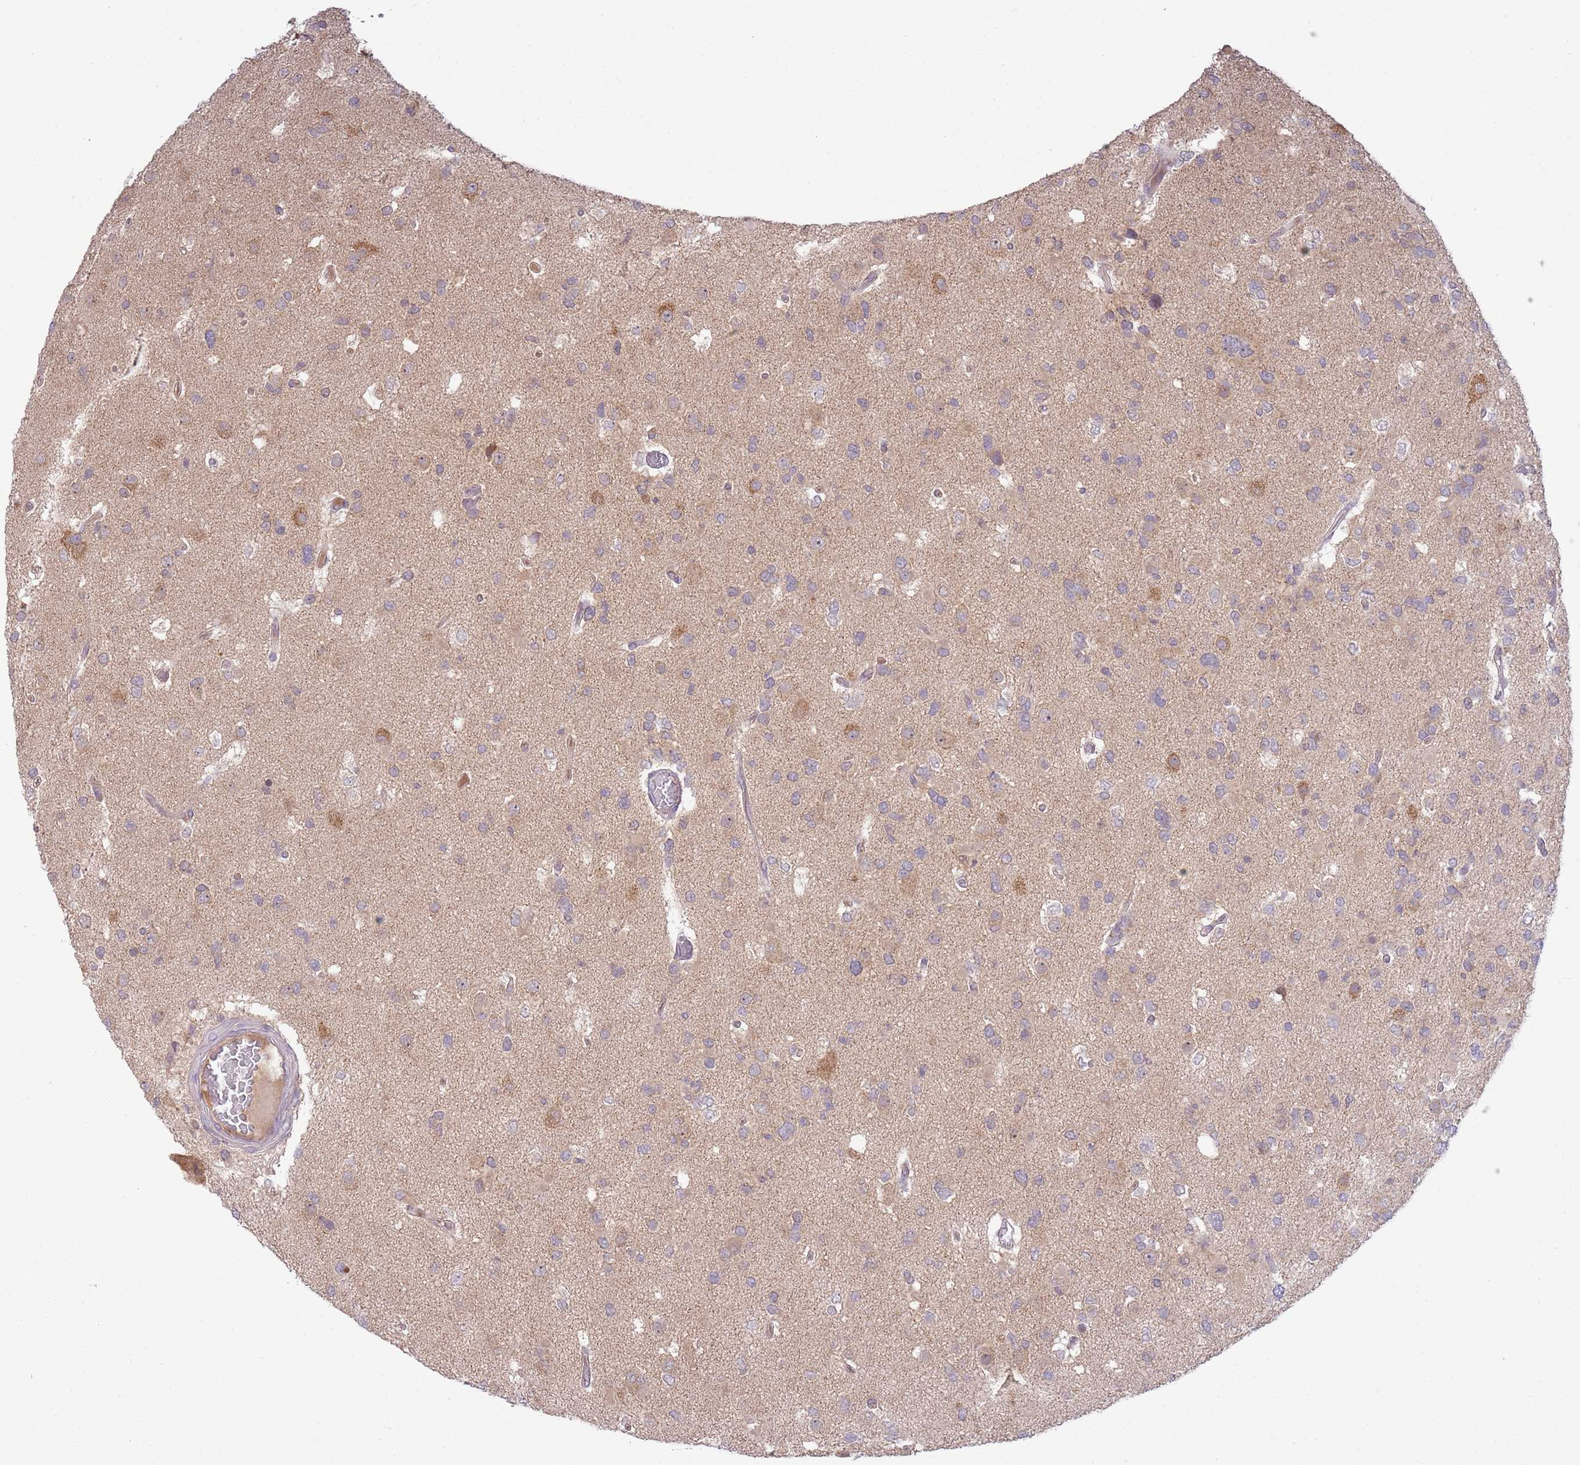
{"staining": {"intensity": "negative", "quantity": "none", "location": "none"}, "tissue": "glioma", "cell_type": "Tumor cells", "image_type": "cancer", "snomed": [{"axis": "morphology", "description": "Glioma, malignant, High grade"}, {"axis": "topography", "description": "Brain"}], "caption": "This is an IHC micrograph of glioma. There is no positivity in tumor cells.", "gene": "SKOR2", "patient": {"sex": "male", "age": 53}}